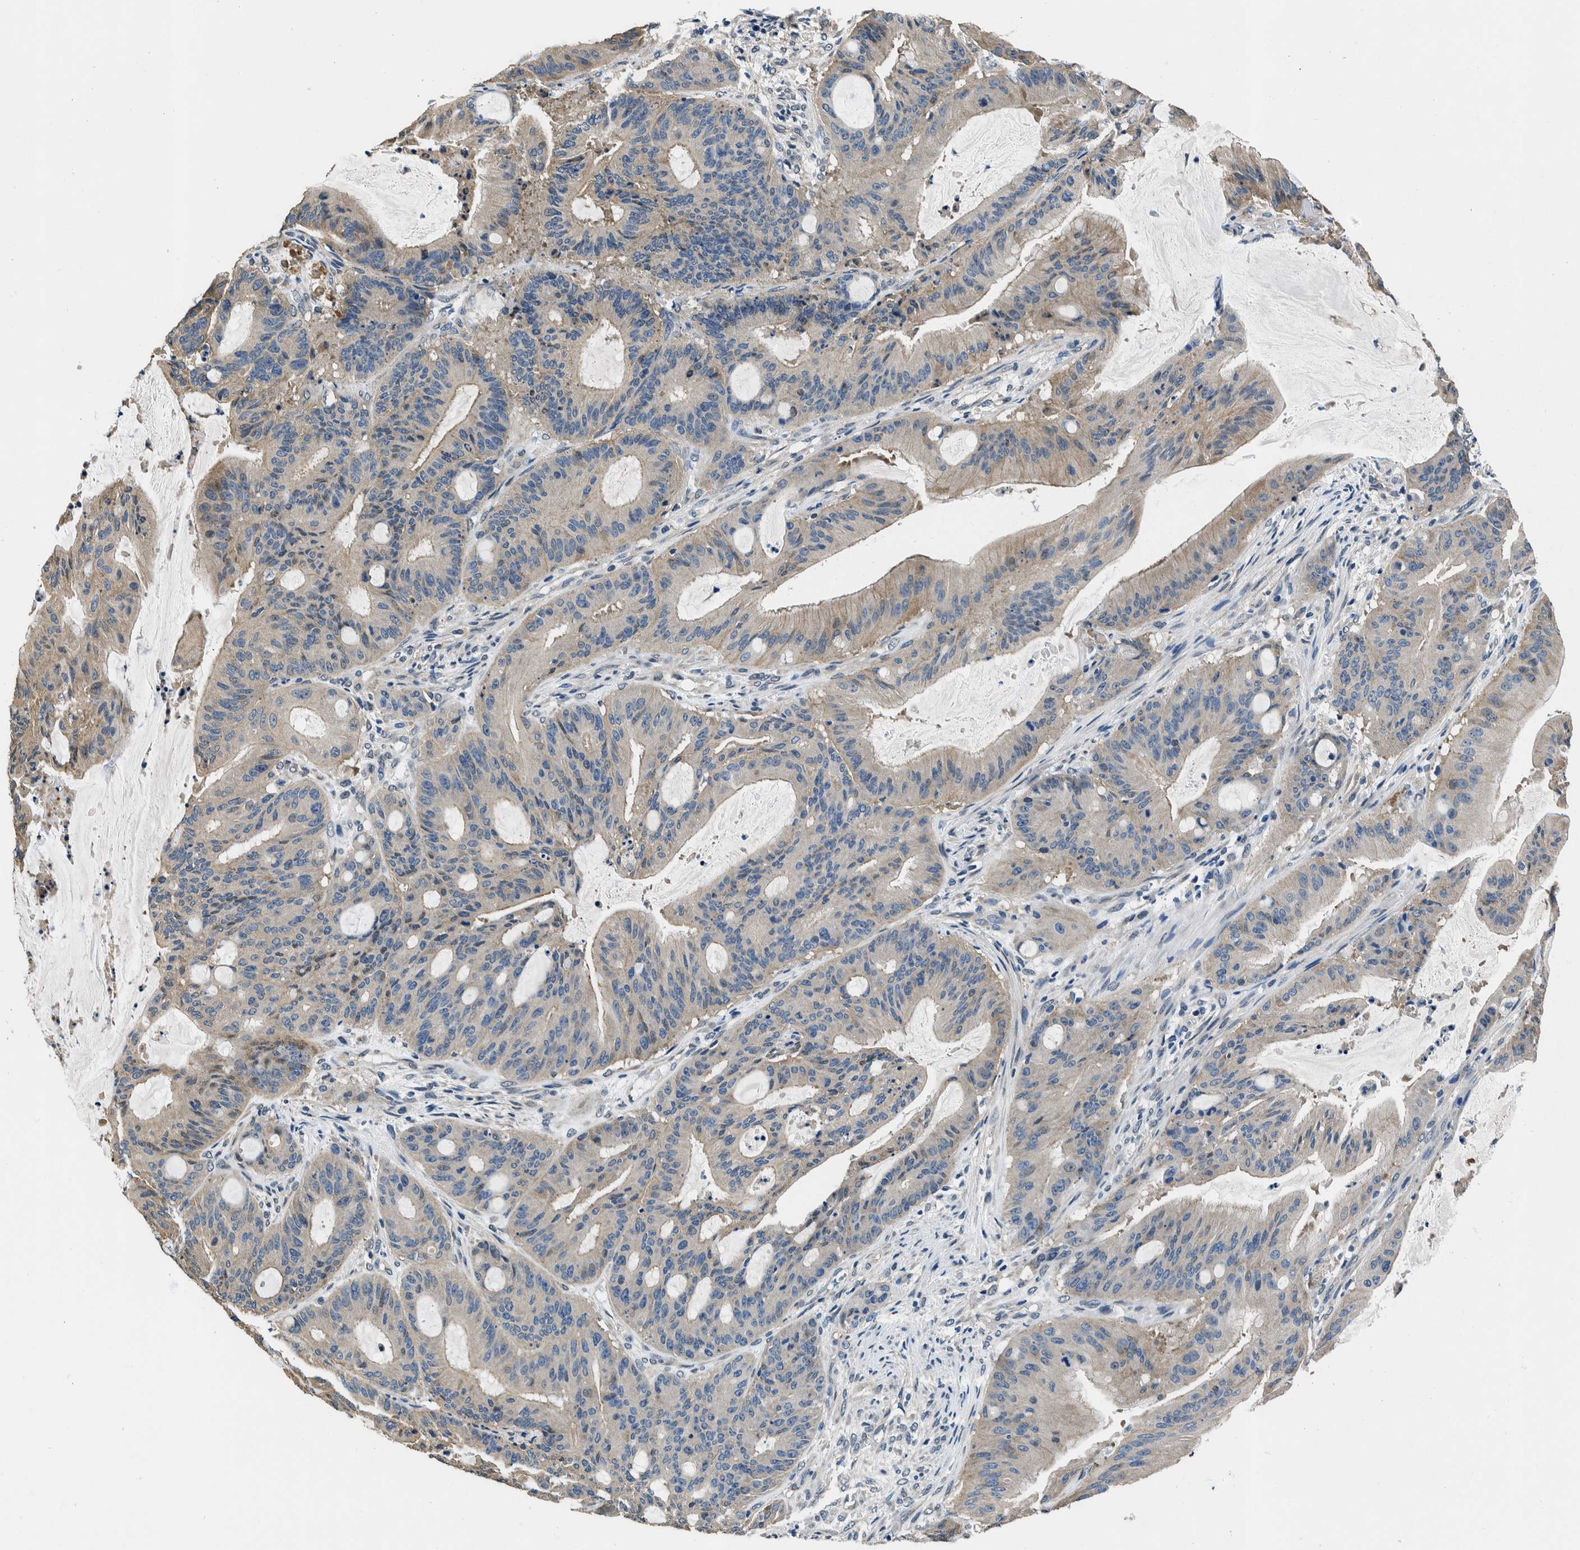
{"staining": {"intensity": "weak", "quantity": "<25%", "location": "cytoplasmic/membranous"}, "tissue": "liver cancer", "cell_type": "Tumor cells", "image_type": "cancer", "snomed": [{"axis": "morphology", "description": "Normal tissue, NOS"}, {"axis": "morphology", "description": "Cholangiocarcinoma"}, {"axis": "topography", "description": "Liver"}, {"axis": "topography", "description": "Peripheral nerve tissue"}], "caption": "Protein analysis of liver cancer displays no significant expression in tumor cells.", "gene": "NIBAN2", "patient": {"sex": "female", "age": 73}}